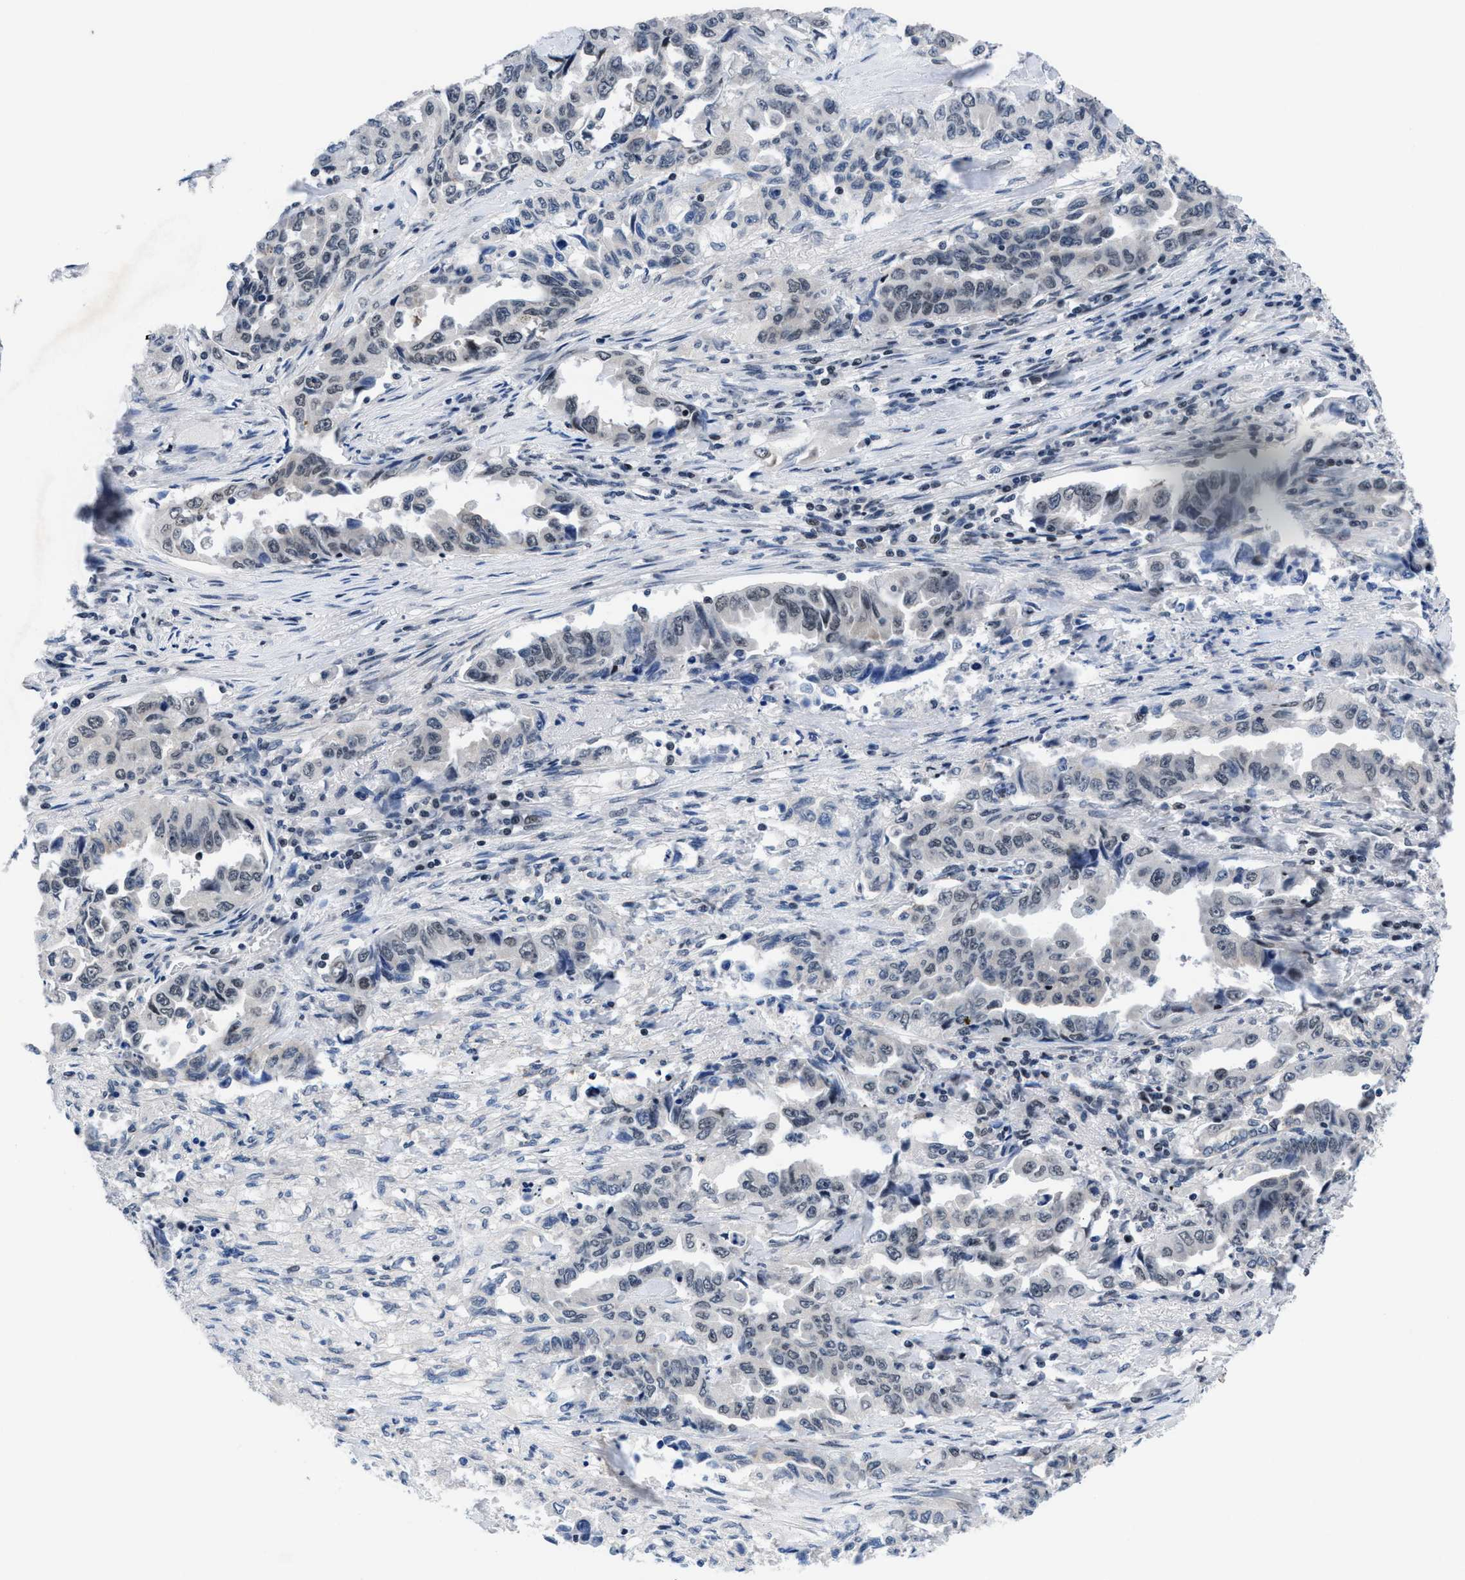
{"staining": {"intensity": "weak", "quantity": "<25%", "location": "nuclear"}, "tissue": "lung cancer", "cell_type": "Tumor cells", "image_type": "cancer", "snomed": [{"axis": "morphology", "description": "Adenocarcinoma, NOS"}, {"axis": "topography", "description": "Lung"}], "caption": "The micrograph reveals no staining of tumor cells in lung adenocarcinoma.", "gene": "WDR81", "patient": {"sex": "female", "age": 51}}